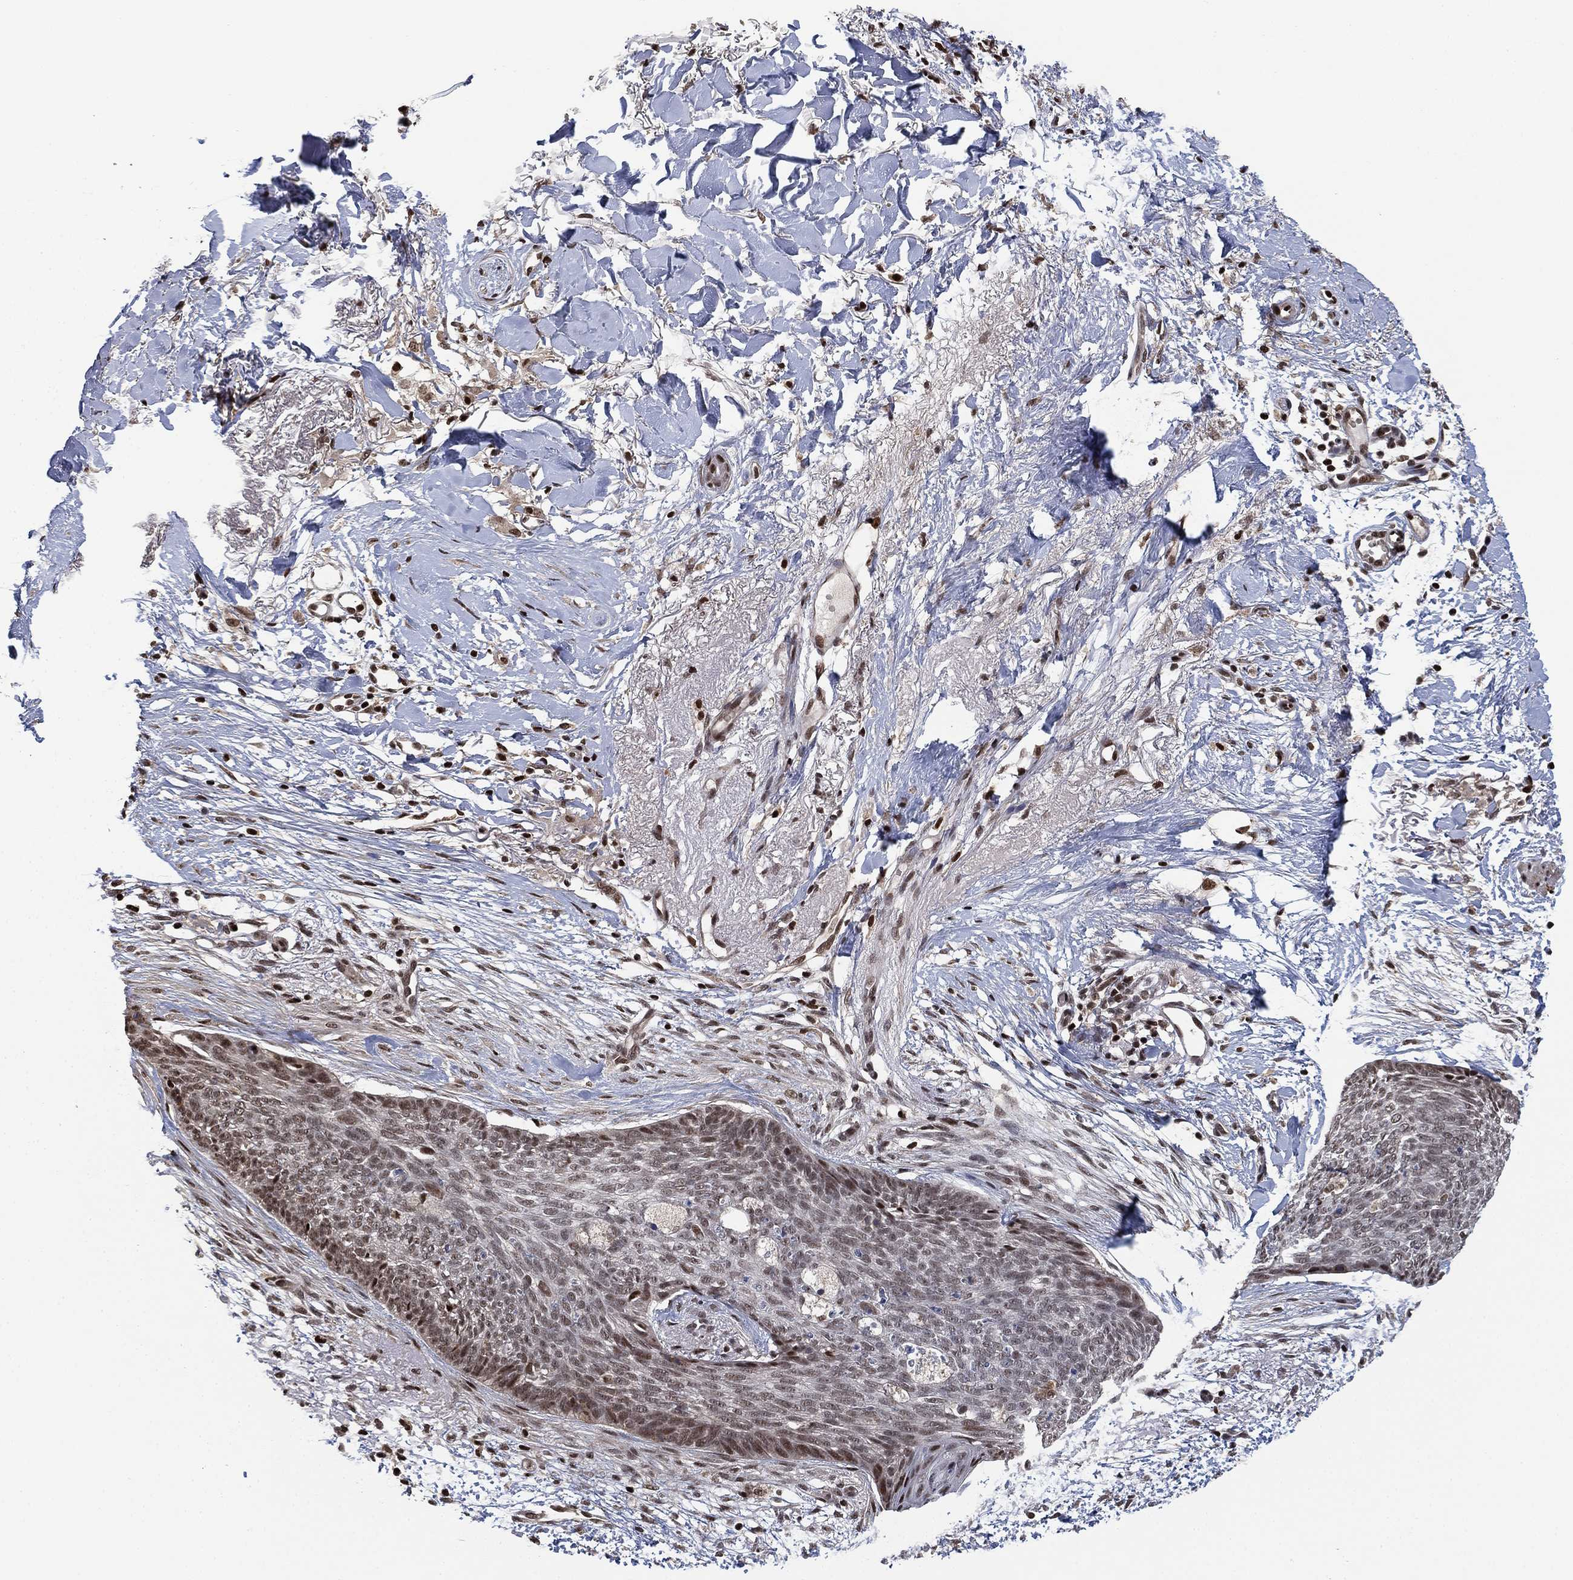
{"staining": {"intensity": "moderate", "quantity": "<25%", "location": "nuclear"}, "tissue": "skin cancer", "cell_type": "Tumor cells", "image_type": "cancer", "snomed": [{"axis": "morphology", "description": "Normal tissue, NOS"}, {"axis": "morphology", "description": "Basal cell carcinoma"}, {"axis": "topography", "description": "Skin"}], "caption": "This histopathology image reveals IHC staining of human basal cell carcinoma (skin), with low moderate nuclear expression in approximately <25% of tumor cells.", "gene": "ZSCAN30", "patient": {"sex": "male", "age": 84}}